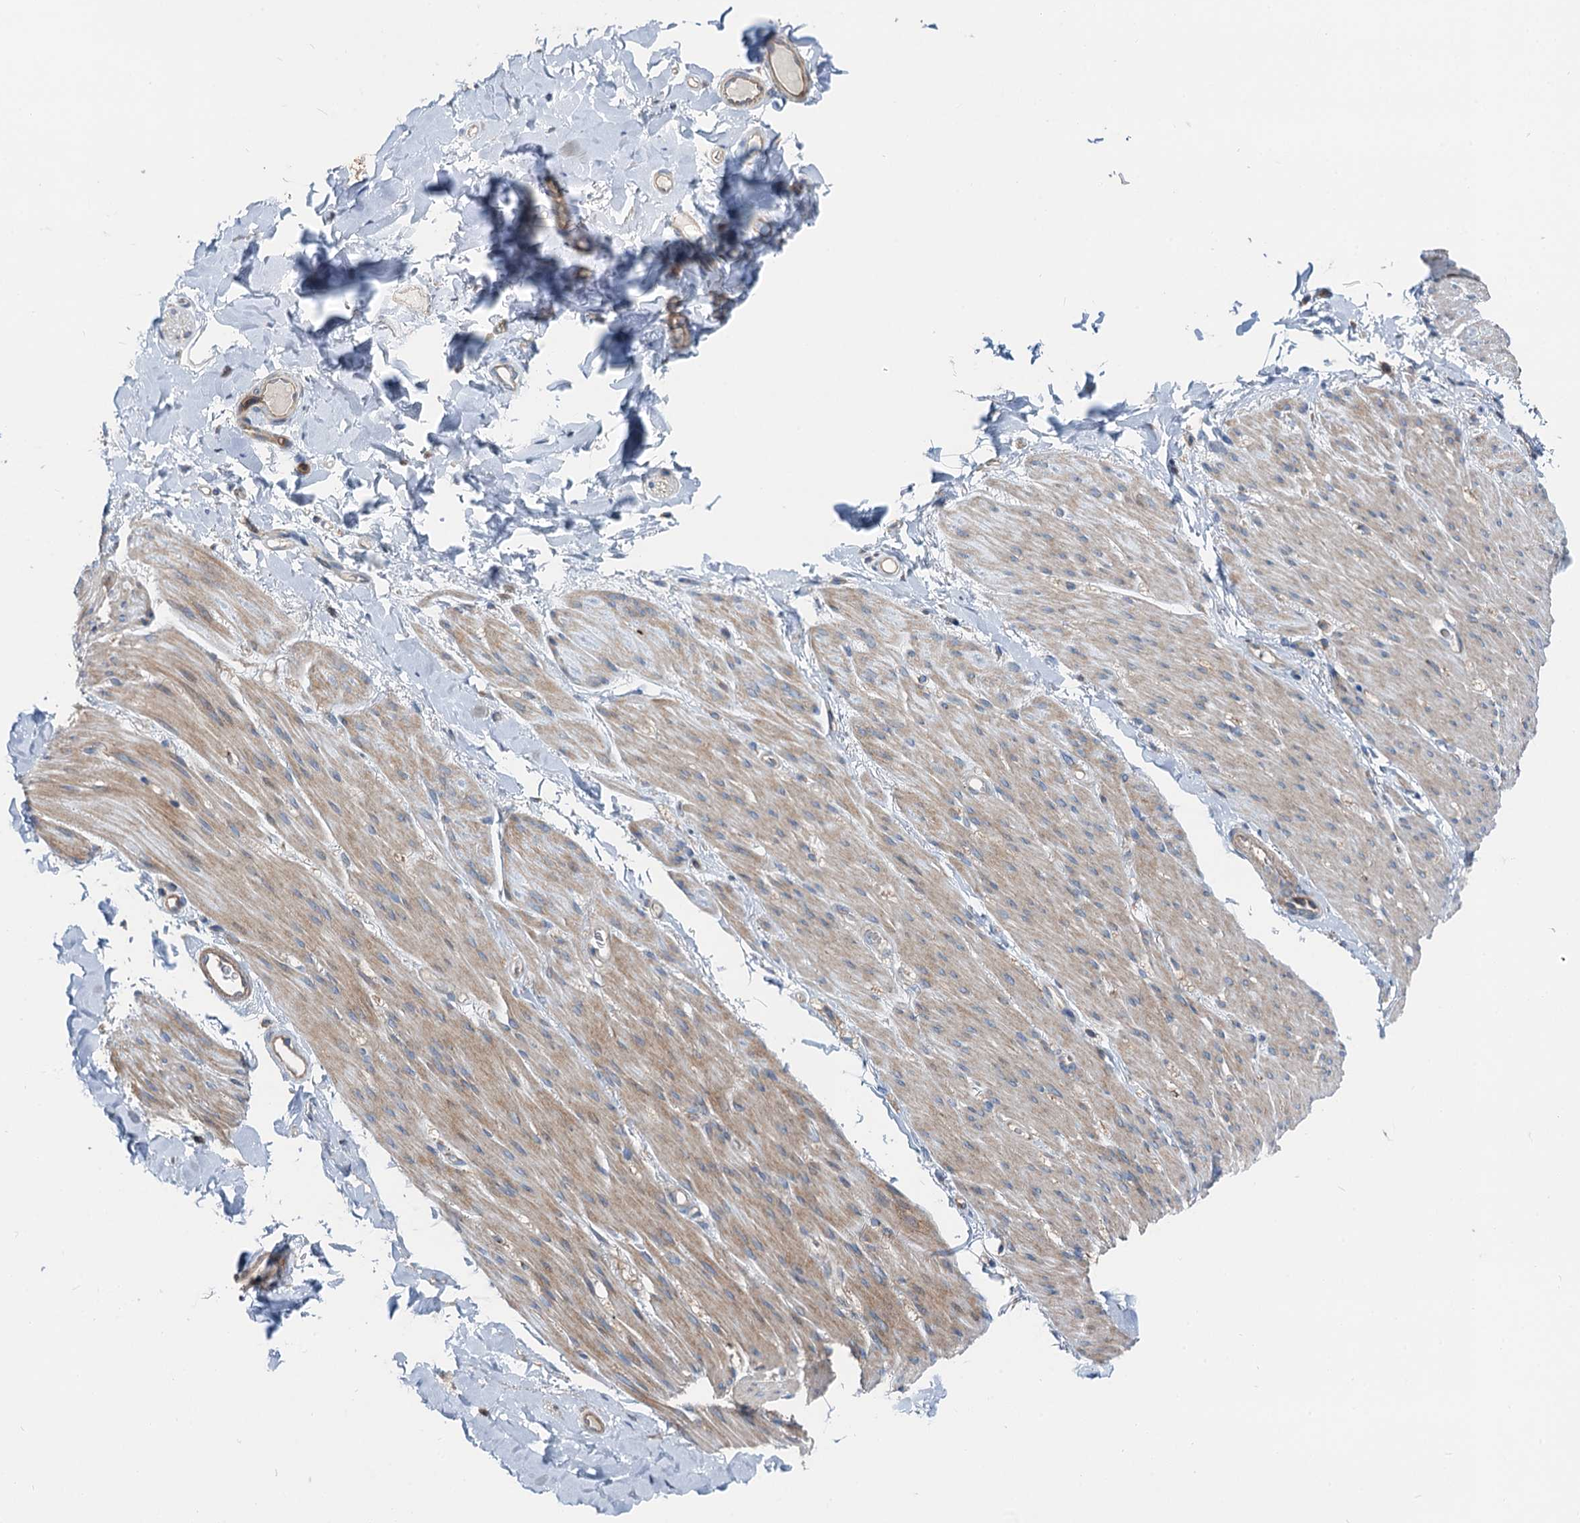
{"staining": {"intensity": "negative", "quantity": "none", "location": "none"}, "tissue": "adipose tissue", "cell_type": "Adipocytes", "image_type": "normal", "snomed": [{"axis": "morphology", "description": "Normal tissue, NOS"}, {"axis": "topography", "description": "Colon"}, {"axis": "topography", "description": "Peripheral nerve tissue"}], "caption": "This is an immunohistochemistry (IHC) image of benign human adipose tissue. There is no positivity in adipocytes.", "gene": "ANKRD26", "patient": {"sex": "female", "age": 61}}